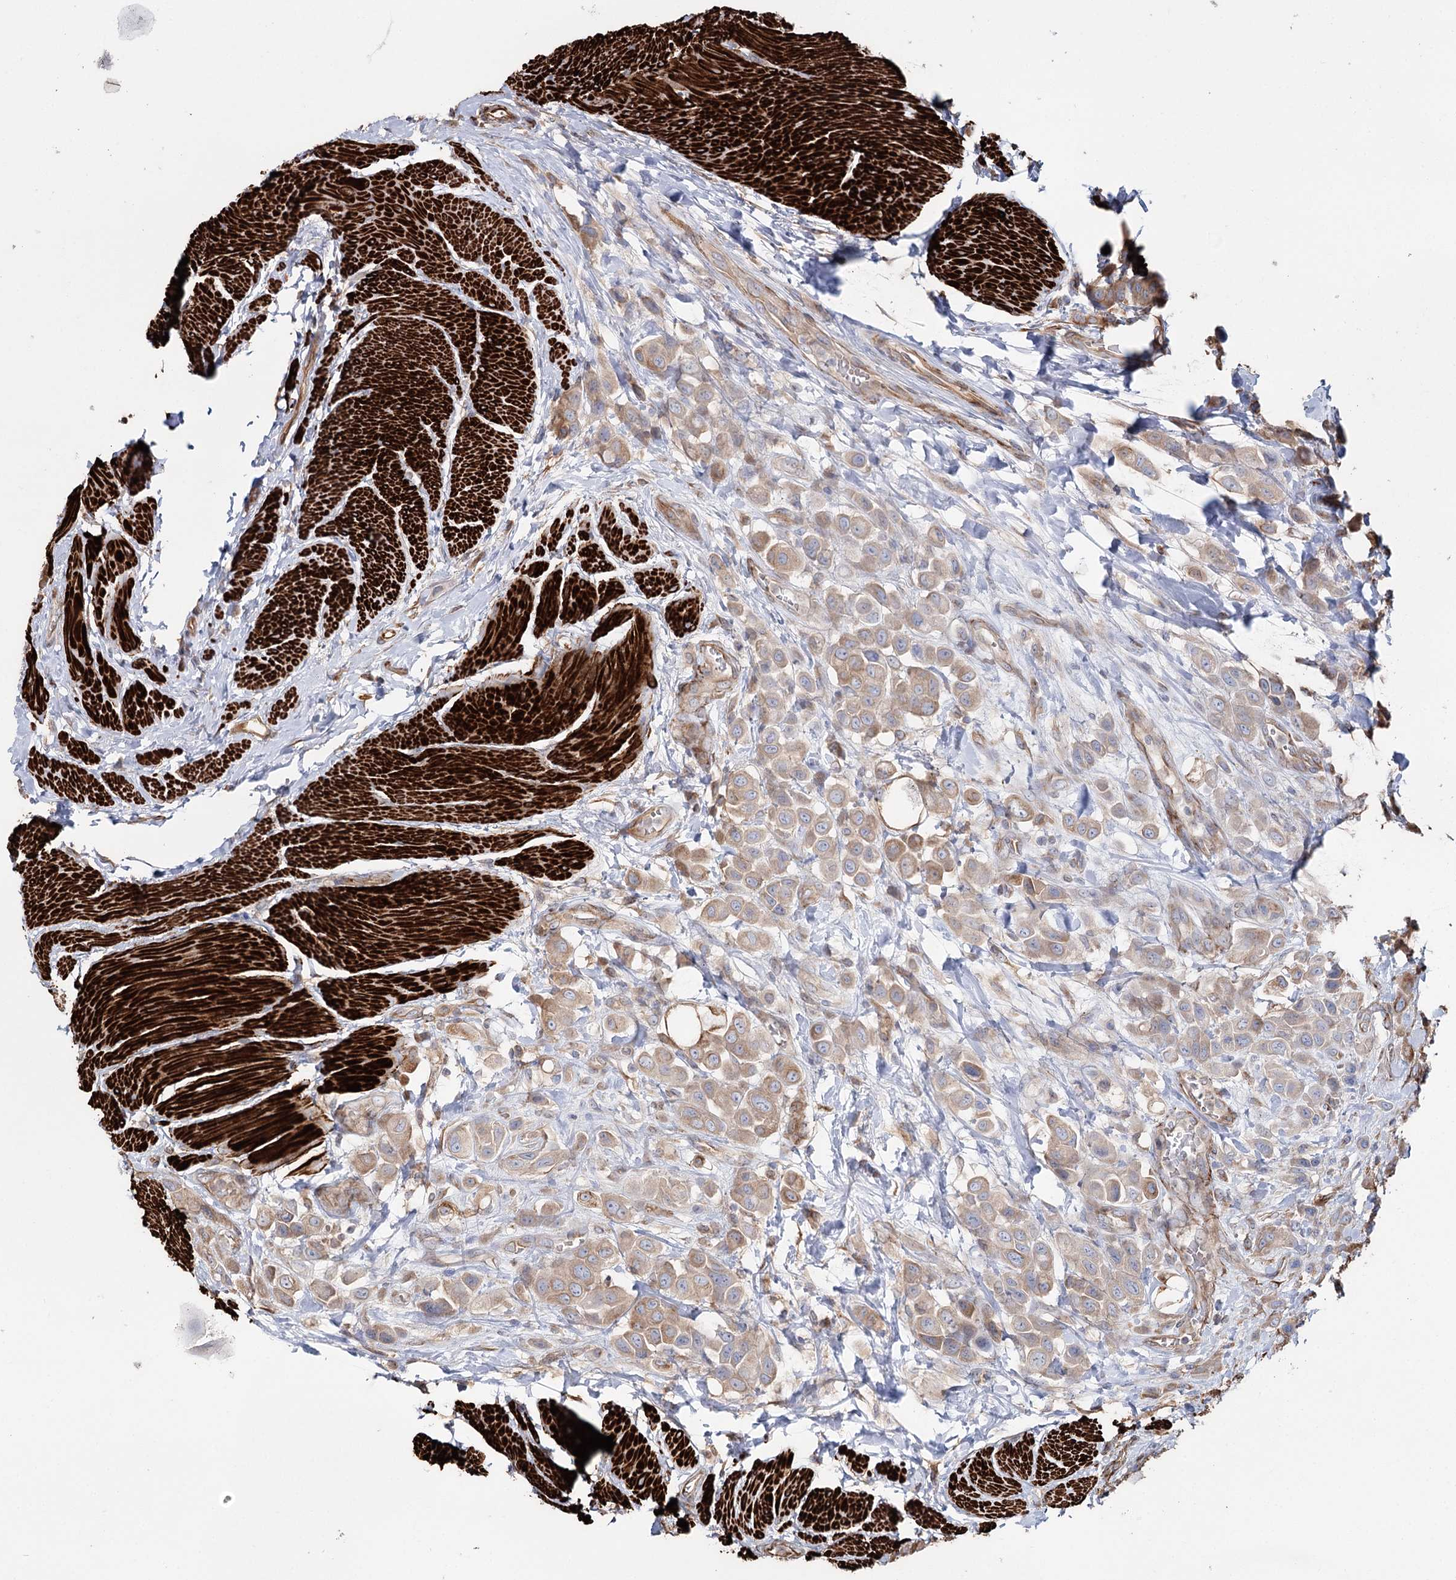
{"staining": {"intensity": "weak", "quantity": ">75%", "location": "cytoplasmic/membranous"}, "tissue": "urothelial cancer", "cell_type": "Tumor cells", "image_type": "cancer", "snomed": [{"axis": "morphology", "description": "Urothelial carcinoma, High grade"}, {"axis": "topography", "description": "Urinary bladder"}], "caption": "A high-resolution image shows immunohistochemistry staining of high-grade urothelial carcinoma, which exhibits weak cytoplasmic/membranous positivity in approximately >75% of tumor cells.", "gene": "SUMF1", "patient": {"sex": "male", "age": 50}}